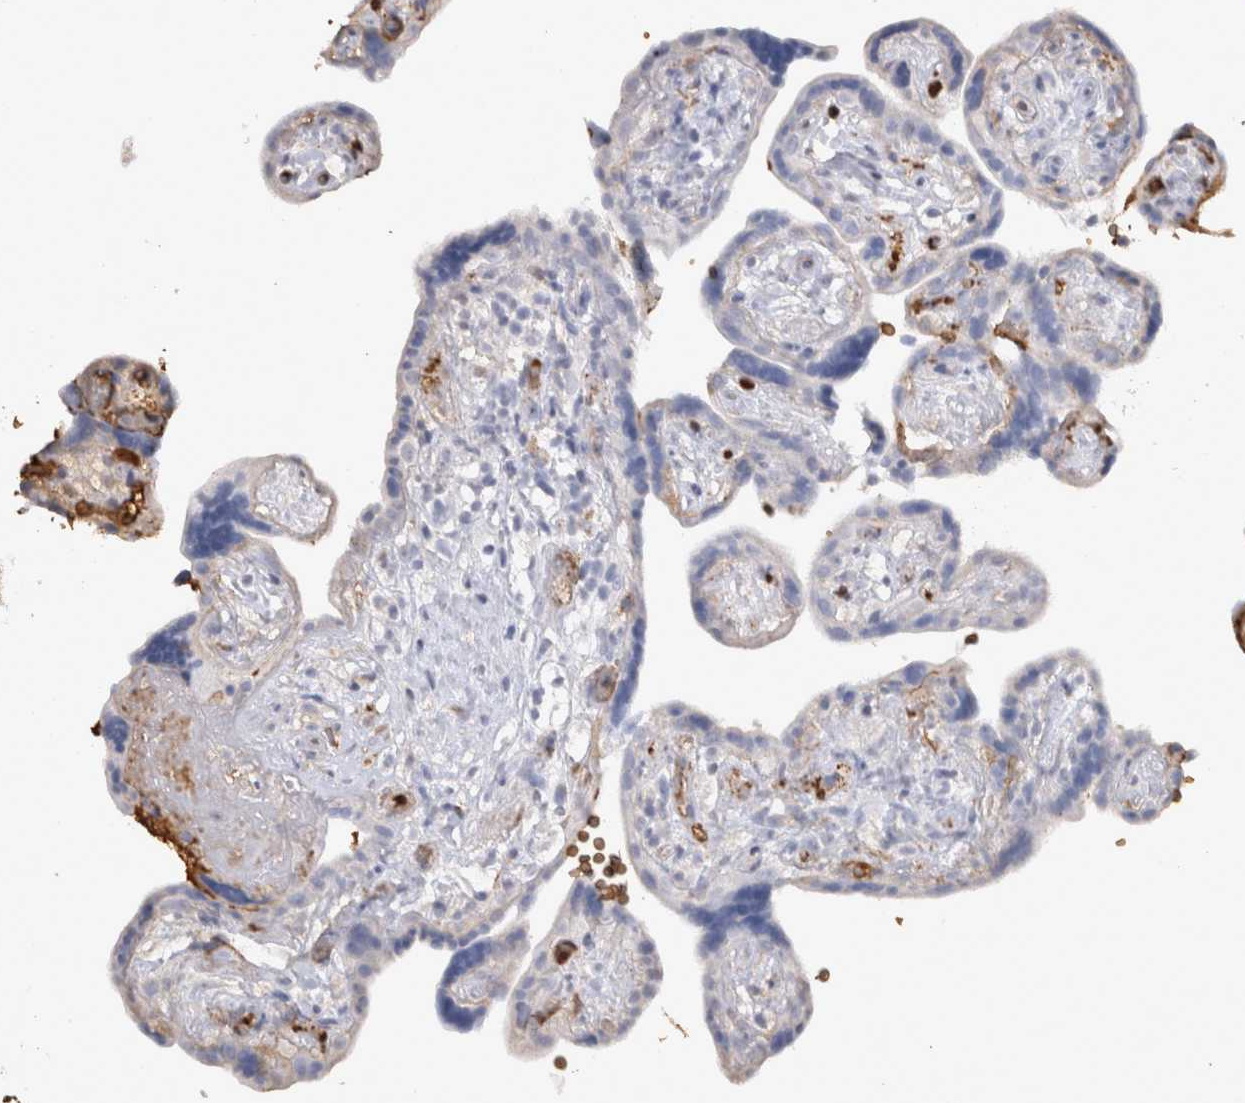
{"staining": {"intensity": "negative", "quantity": "none", "location": "none"}, "tissue": "placenta", "cell_type": "Decidual cells", "image_type": "normal", "snomed": [{"axis": "morphology", "description": "Normal tissue, NOS"}, {"axis": "topography", "description": "Placenta"}], "caption": "An image of human placenta is negative for staining in decidual cells. (Brightfield microscopy of DAB immunohistochemistry at high magnification).", "gene": "IL17RC", "patient": {"sex": "female", "age": 30}}